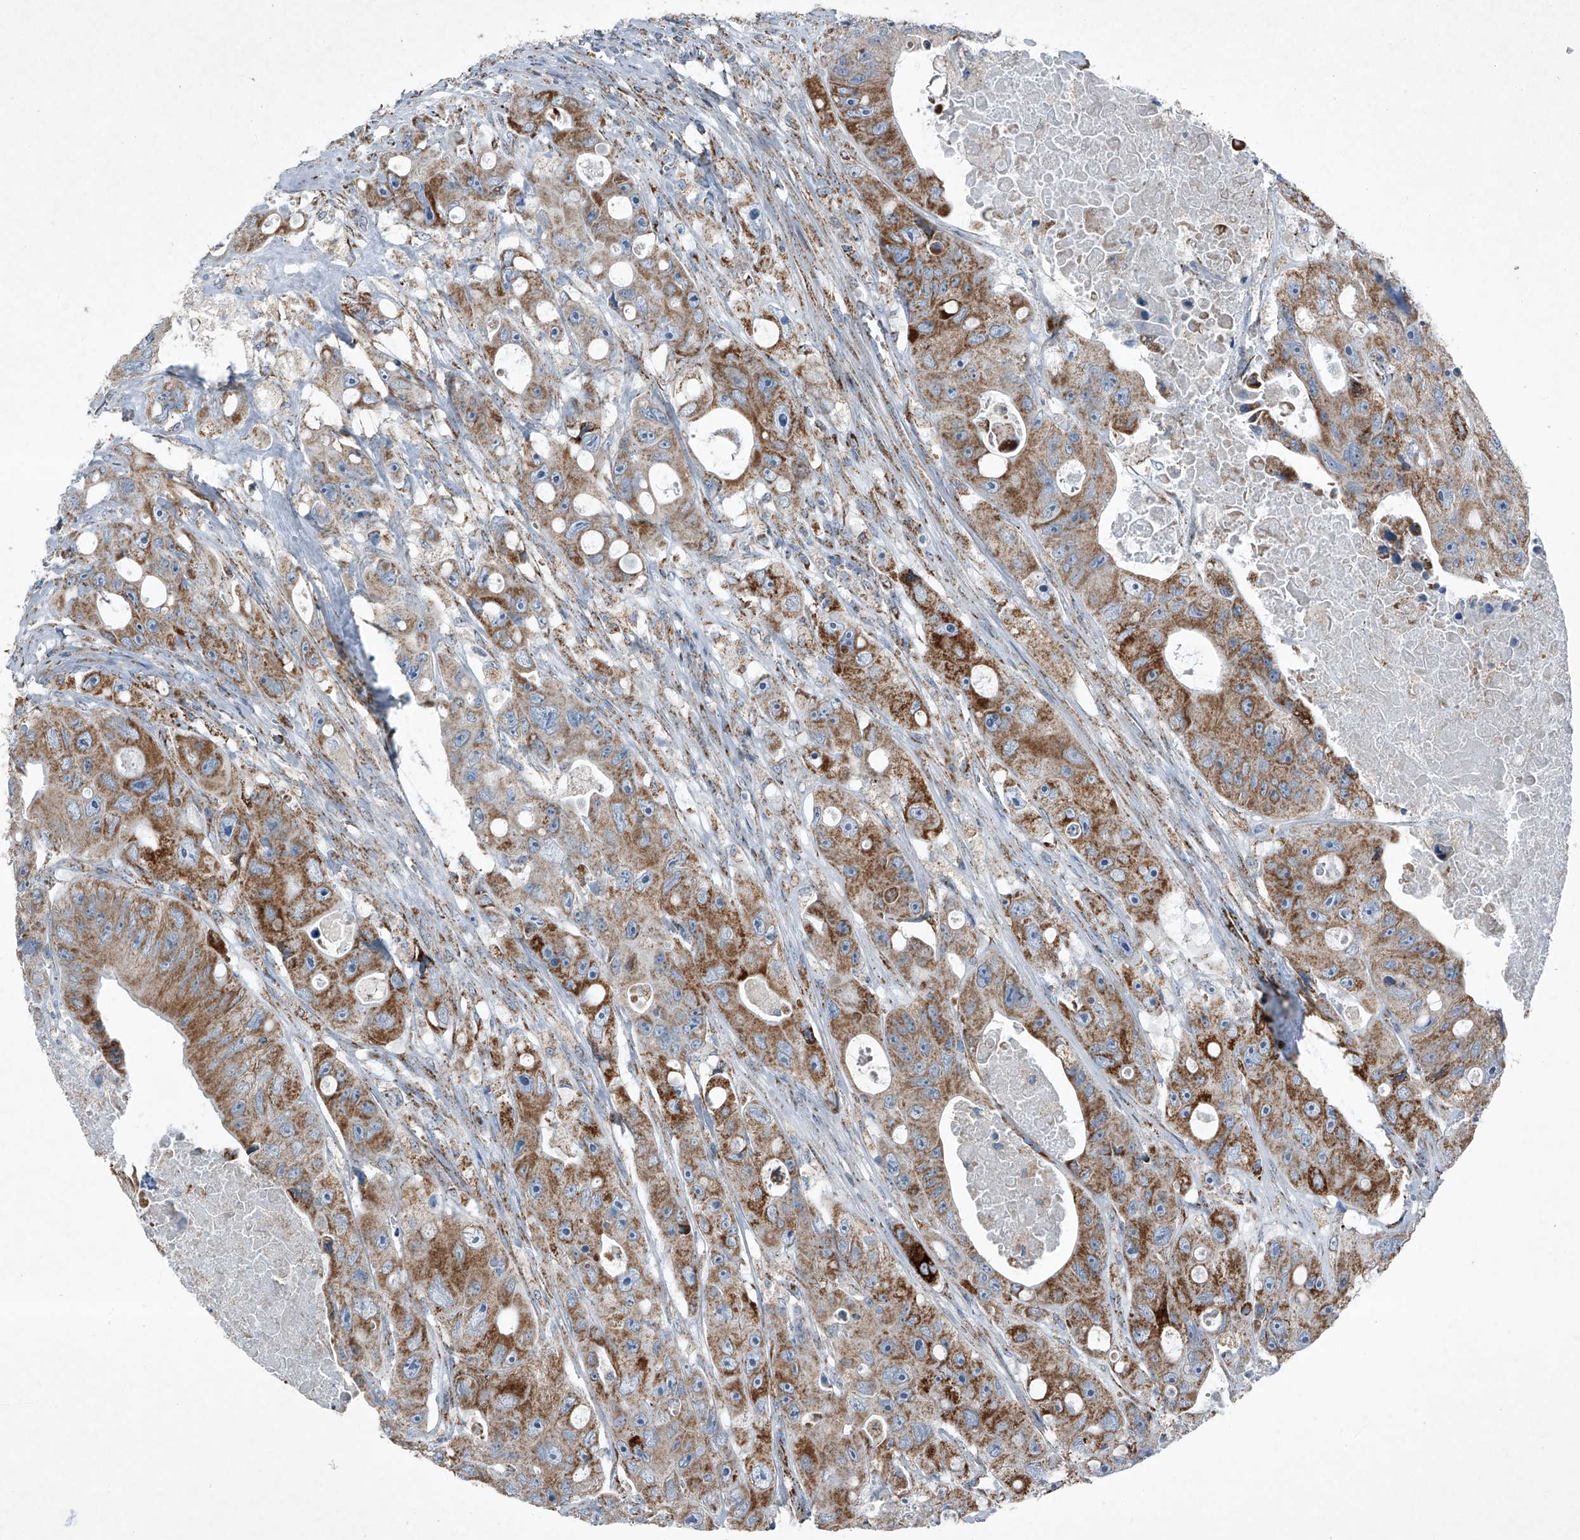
{"staining": {"intensity": "moderate", "quantity": ">75%", "location": "cytoplasmic/membranous"}, "tissue": "colorectal cancer", "cell_type": "Tumor cells", "image_type": "cancer", "snomed": [{"axis": "morphology", "description": "Adenocarcinoma, NOS"}, {"axis": "topography", "description": "Colon"}], "caption": "An IHC photomicrograph of tumor tissue is shown. Protein staining in brown shows moderate cytoplasmic/membranous positivity in colorectal cancer (adenocarcinoma) within tumor cells.", "gene": "CHRNA7", "patient": {"sex": "female", "age": 46}}